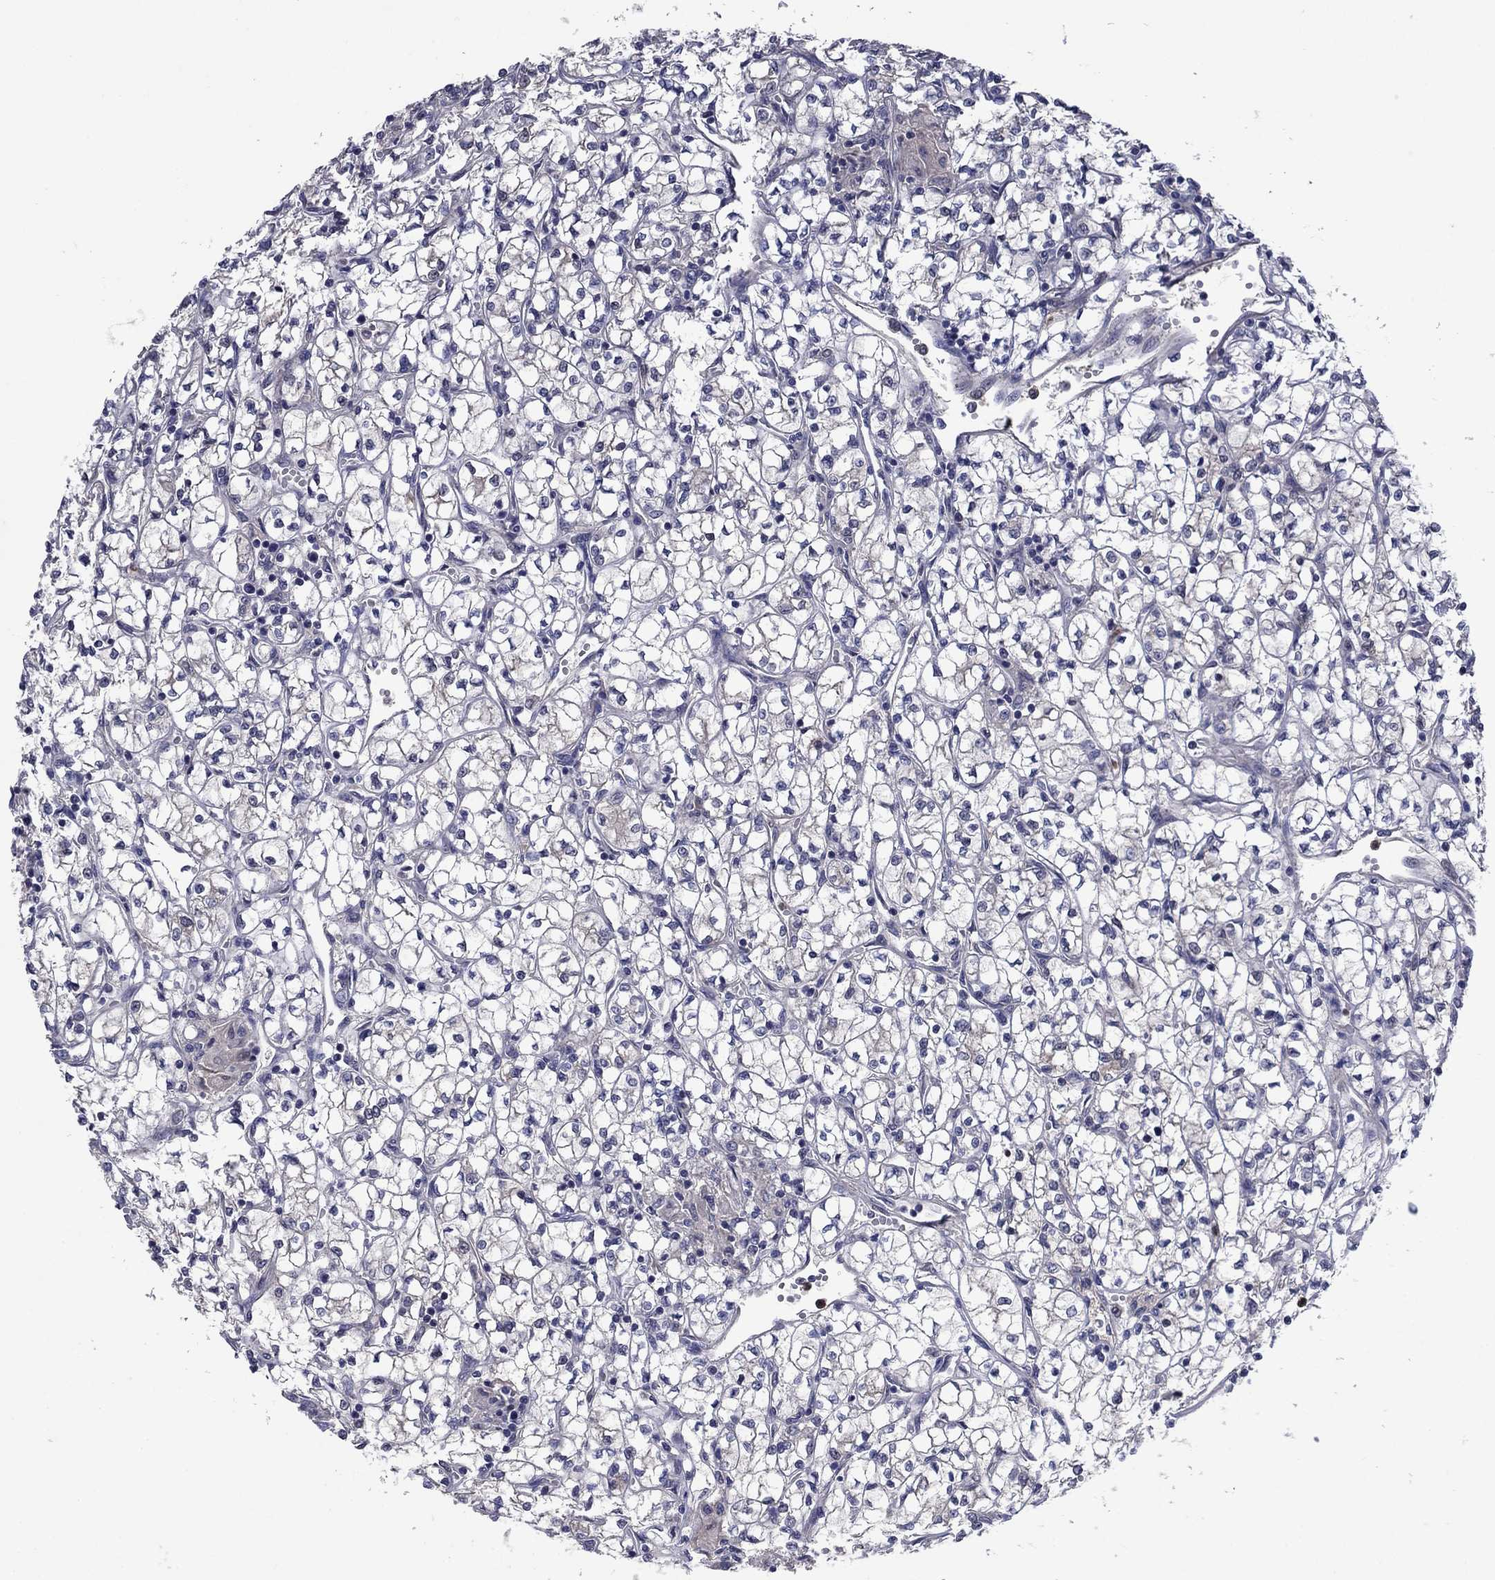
{"staining": {"intensity": "negative", "quantity": "none", "location": "none"}, "tissue": "renal cancer", "cell_type": "Tumor cells", "image_type": "cancer", "snomed": [{"axis": "morphology", "description": "Adenocarcinoma, NOS"}, {"axis": "topography", "description": "Kidney"}], "caption": "Histopathology image shows no protein expression in tumor cells of renal cancer tissue.", "gene": "MSRB1", "patient": {"sex": "female", "age": 64}}